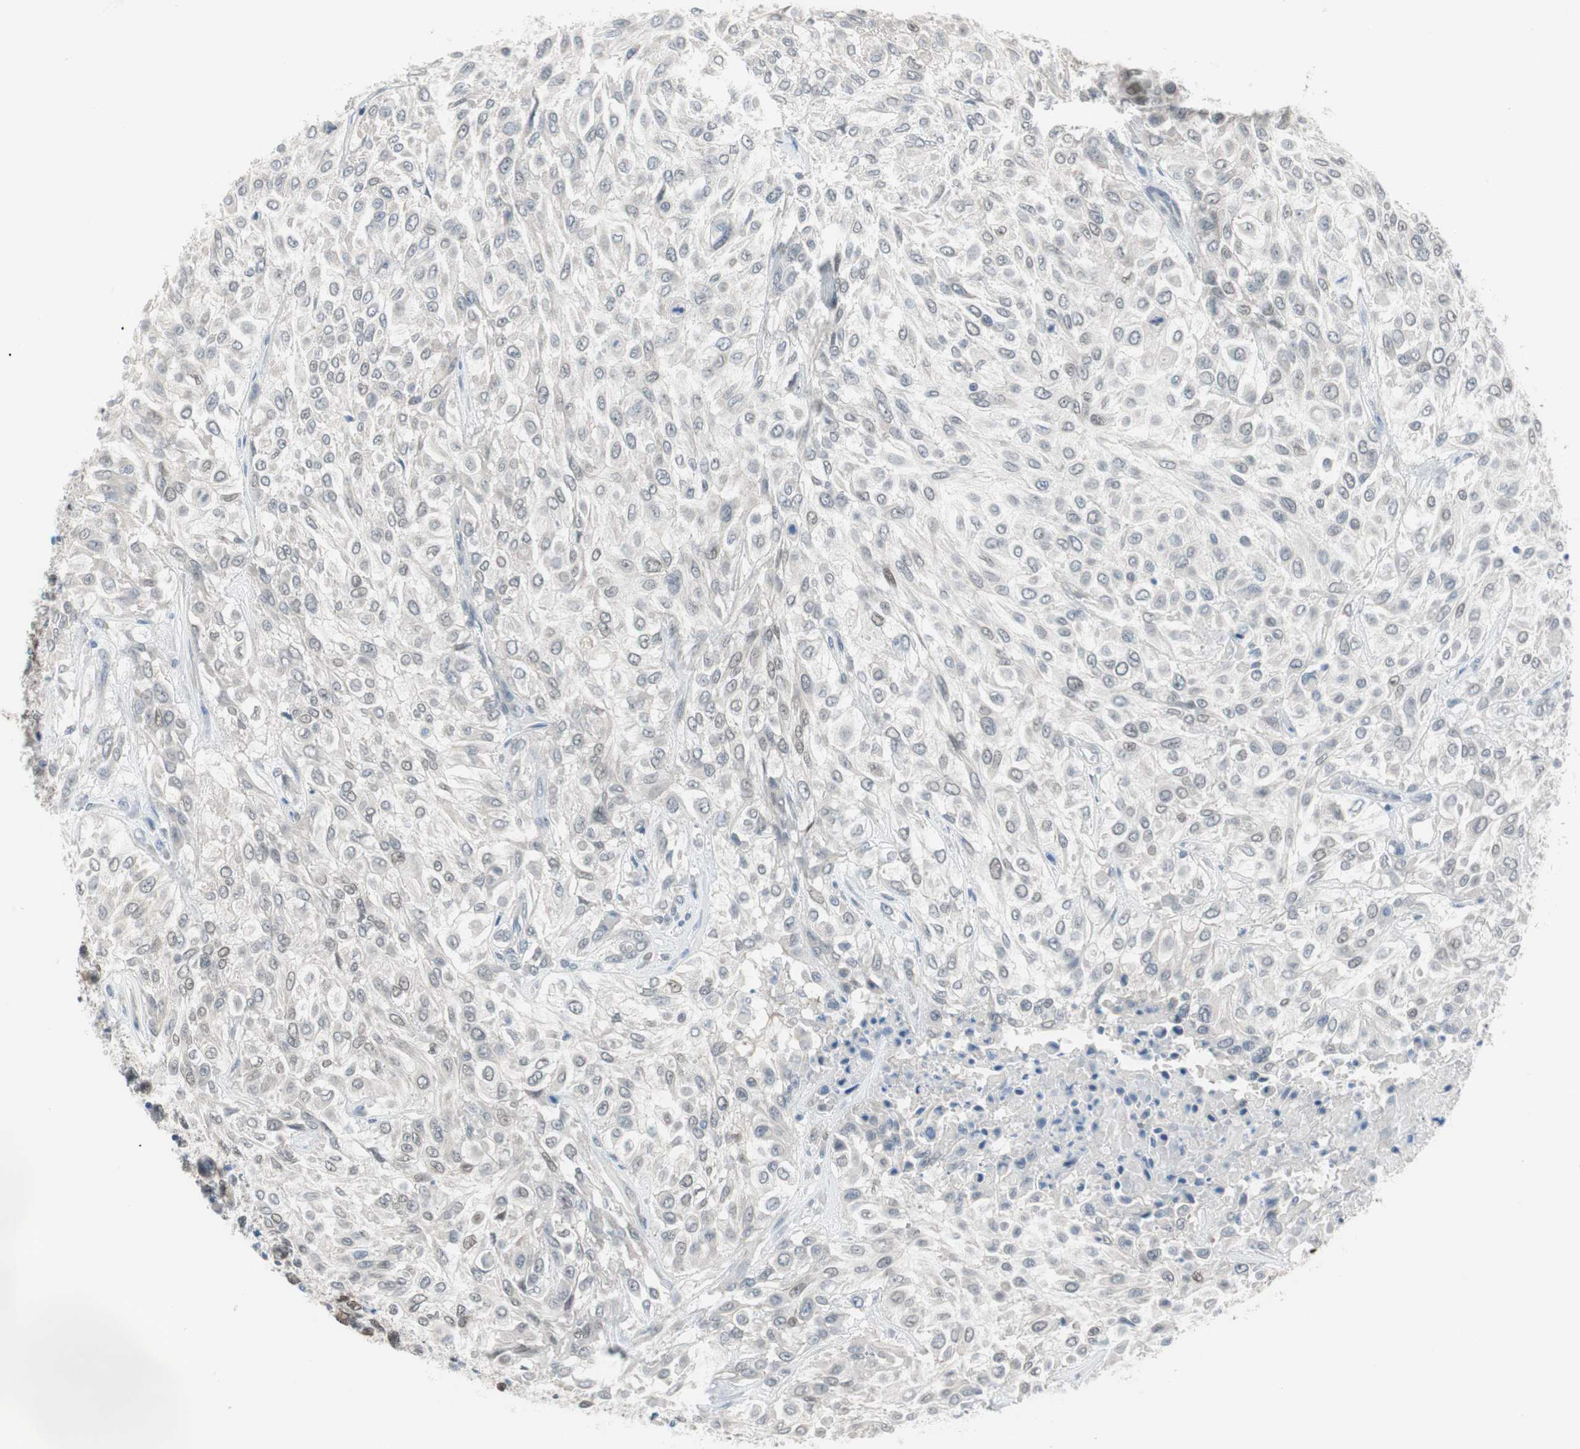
{"staining": {"intensity": "weak", "quantity": "<25%", "location": "nuclear"}, "tissue": "urothelial cancer", "cell_type": "Tumor cells", "image_type": "cancer", "snomed": [{"axis": "morphology", "description": "Urothelial carcinoma, High grade"}, {"axis": "topography", "description": "Urinary bladder"}], "caption": "Human urothelial cancer stained for a protein using IHC shows no positivity in tumor cells.", "gene": "GRHL1", "patient": {"sex": "male", "age": 57}}